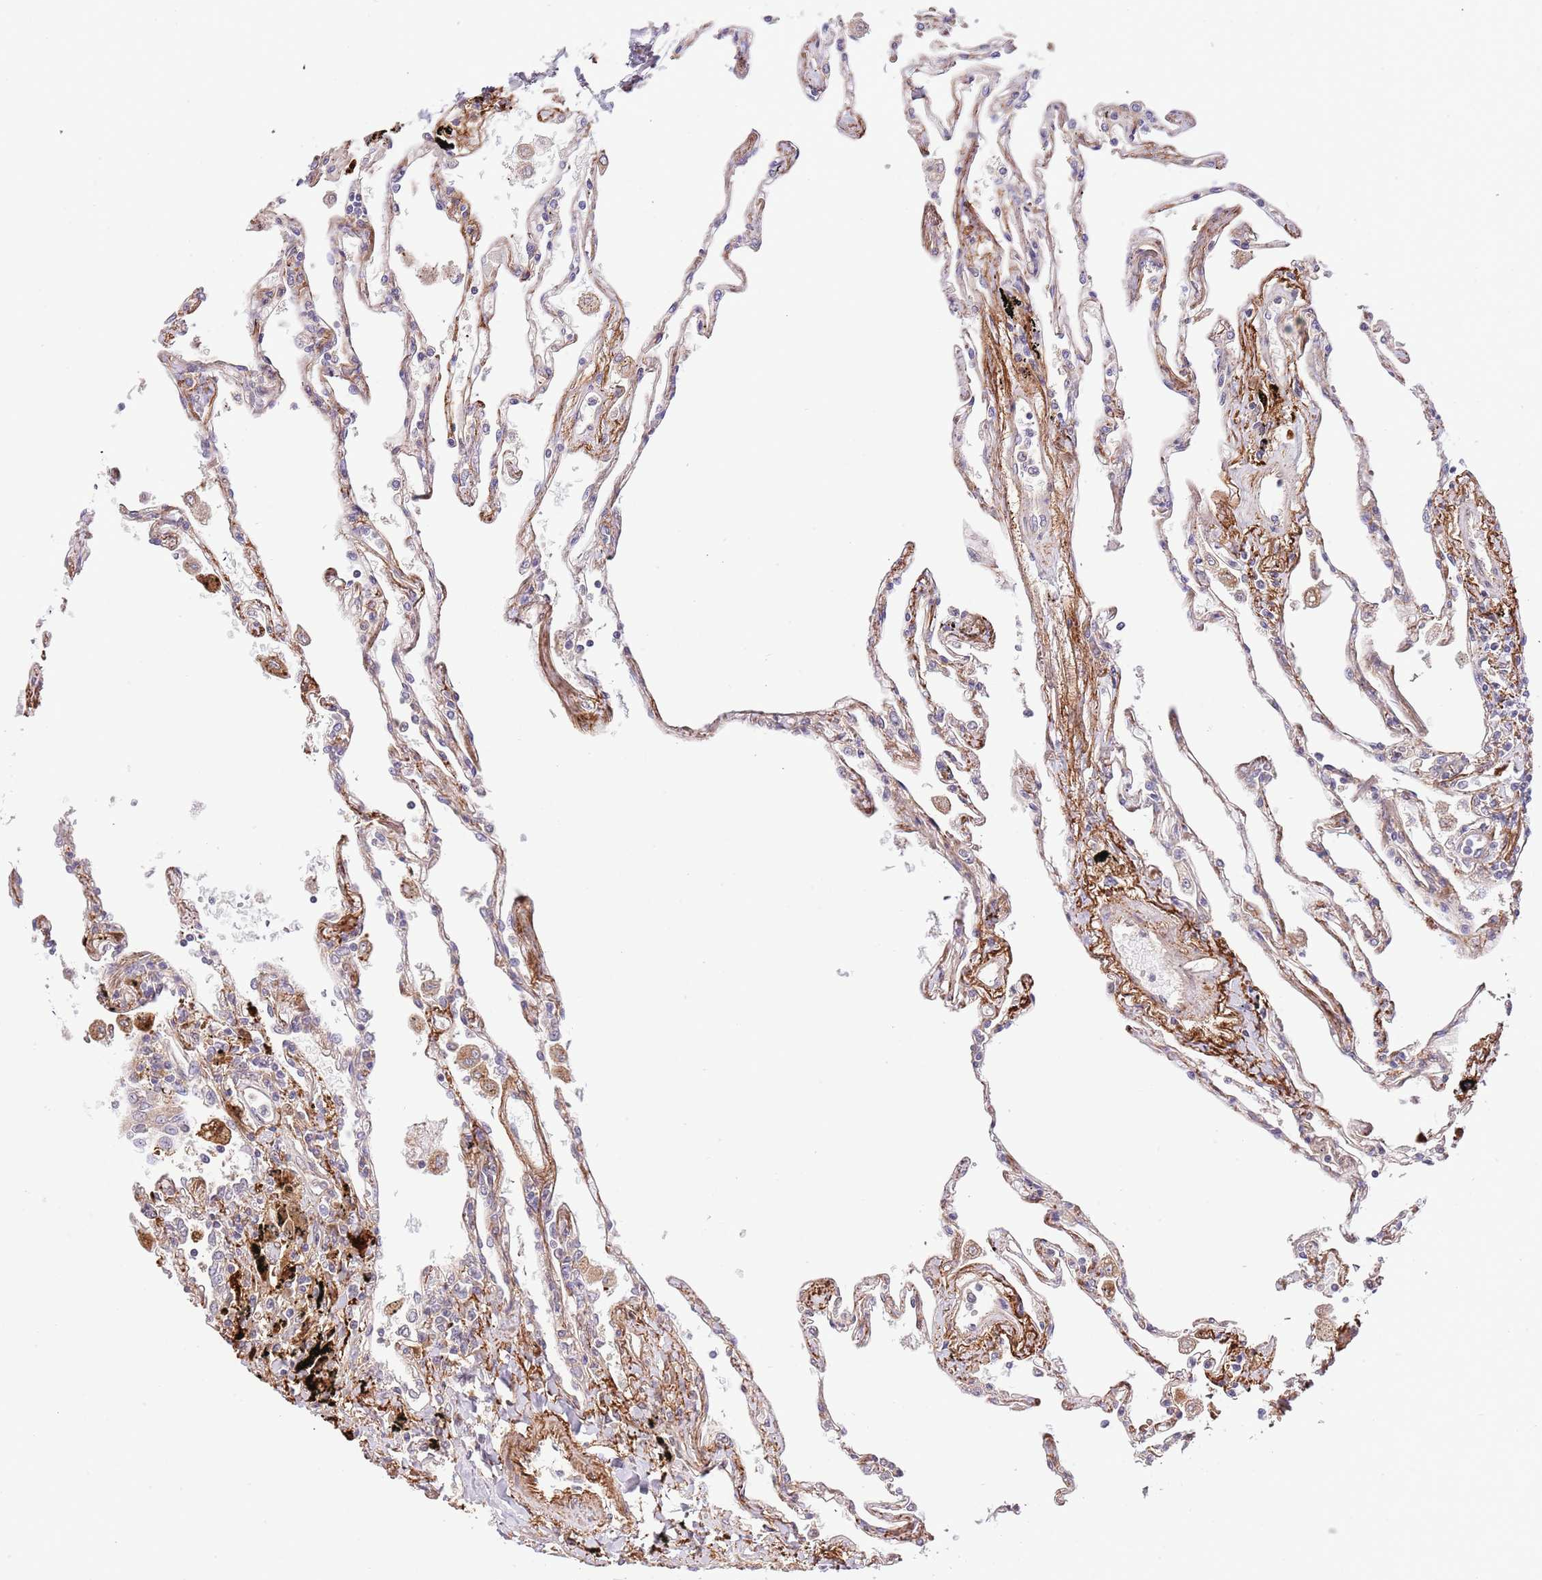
{"staining": {"intensity": "weak", "quantity": "25%-75%", "location": "cytoplasmic/membranous"}, "tissue": "lung", "cell_type": "Alveolar cells", "image_type": "normal", "snomed": [{"axis": "morphology", "description": "Normal tissue, NOS"}, {"axis": "topography", "description": "Lung"}], "caption": "Immunohistochemical staining of unremarkable lung exhibits low levels of weak cytoplasmic/membranous expression in approximately 25%-75% of alveolar cells. The staining is performed using DAB brown chromogen to label protein expression. The nuclei are counter-stained blue using hematoxylin.", "gene": "NEK3", "patient": {"sex": "female", "age": 67}}